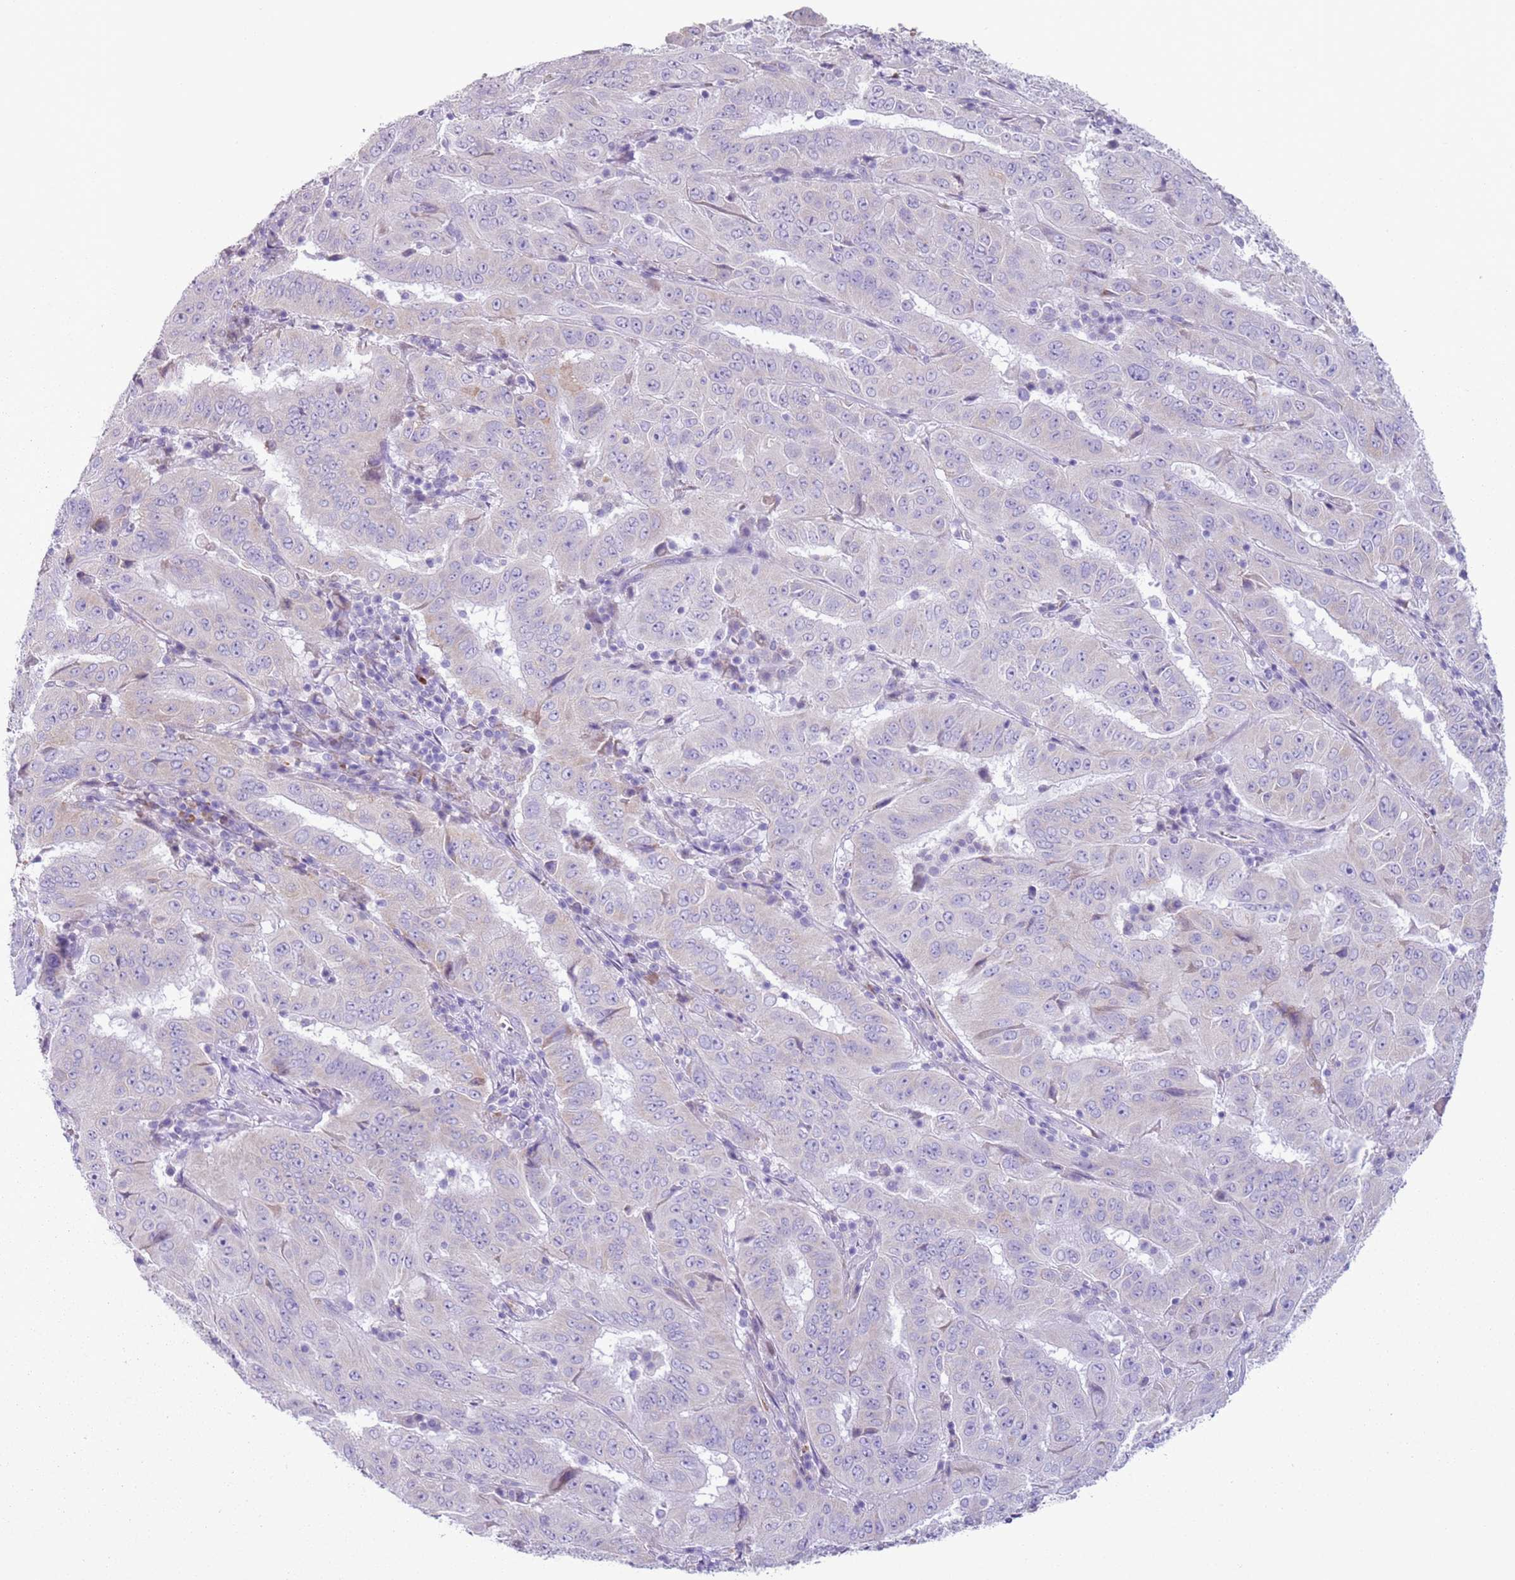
{"staining": {"intensity": "negative", "quantity": "none", "location": "none"}, "tissue": "pancreatic cancer", "cell_type": "Tumor cells", "image_type": "cancer", "snomed": [{"axis": "morphology", "description": "Adenocarcinoma, NOS"}, {"axis": "topography", "description": "Pancreas"}], "caption": "An image of pancreatic cancer stained for a protein displays no brown staining in tumor cells.", "gene": "HYOU1", "patient": {"sex": "male", "age": 63}}